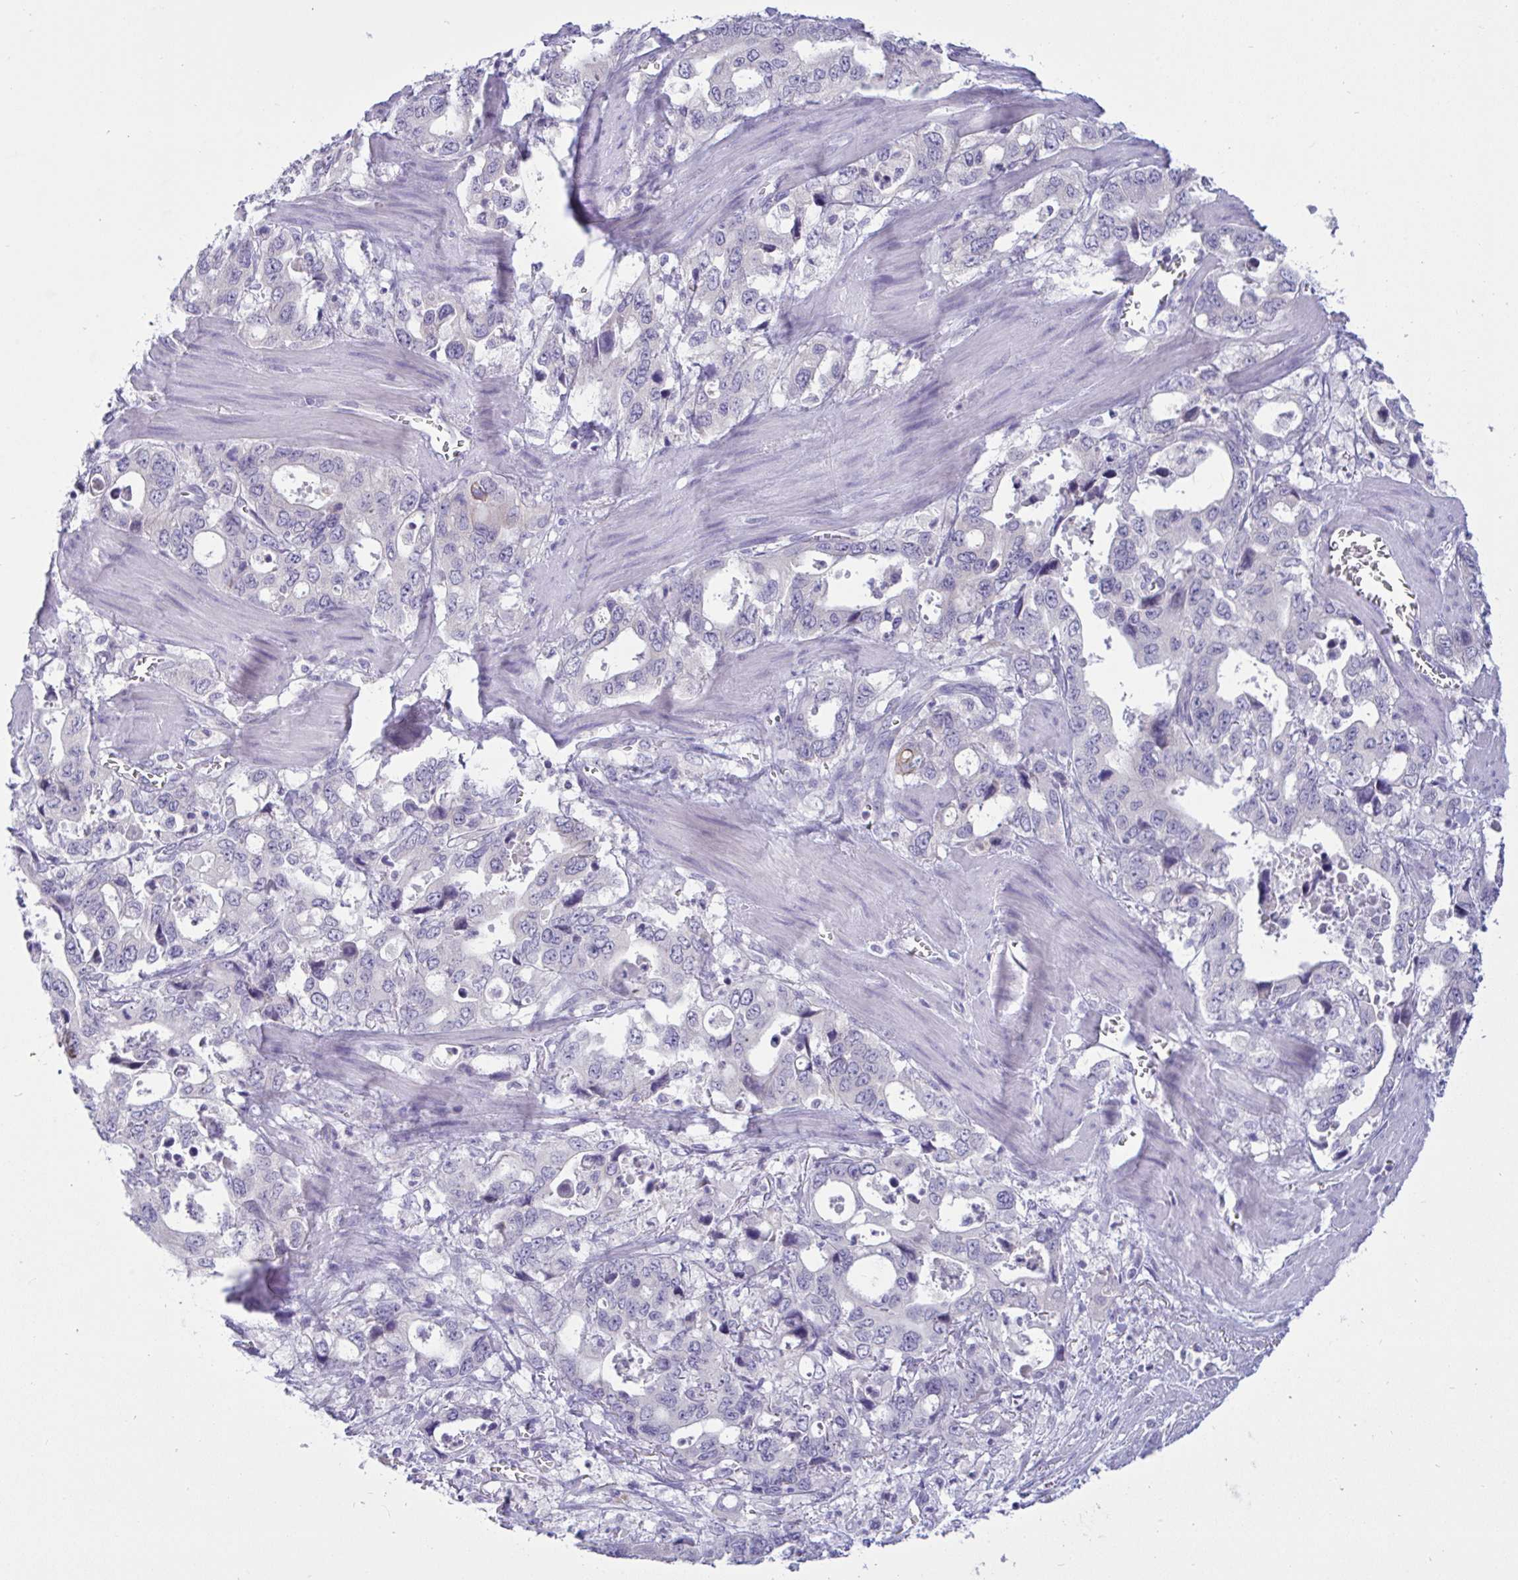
{"staining": {"intensity": "negative", "quantity": "none", "location": "none"}, "tissue": "stomach cancer", "cell_type": "Tumor cells", "image_type": "cancer", "snomed": [{"axis": "morphology", "description": "Adenocarcinoma, NOS"}, {"axis": "topography", "description": "Stomach, upper"}], "caption": "An IHC micrograph of stomach cancer (adenocarcinoma) is shown. There is no staining in tumor cells of stomach cancer (adenocarcinoma).", "gene": "TMEM41A", "patient": {"sex": "male", "age": 74}}